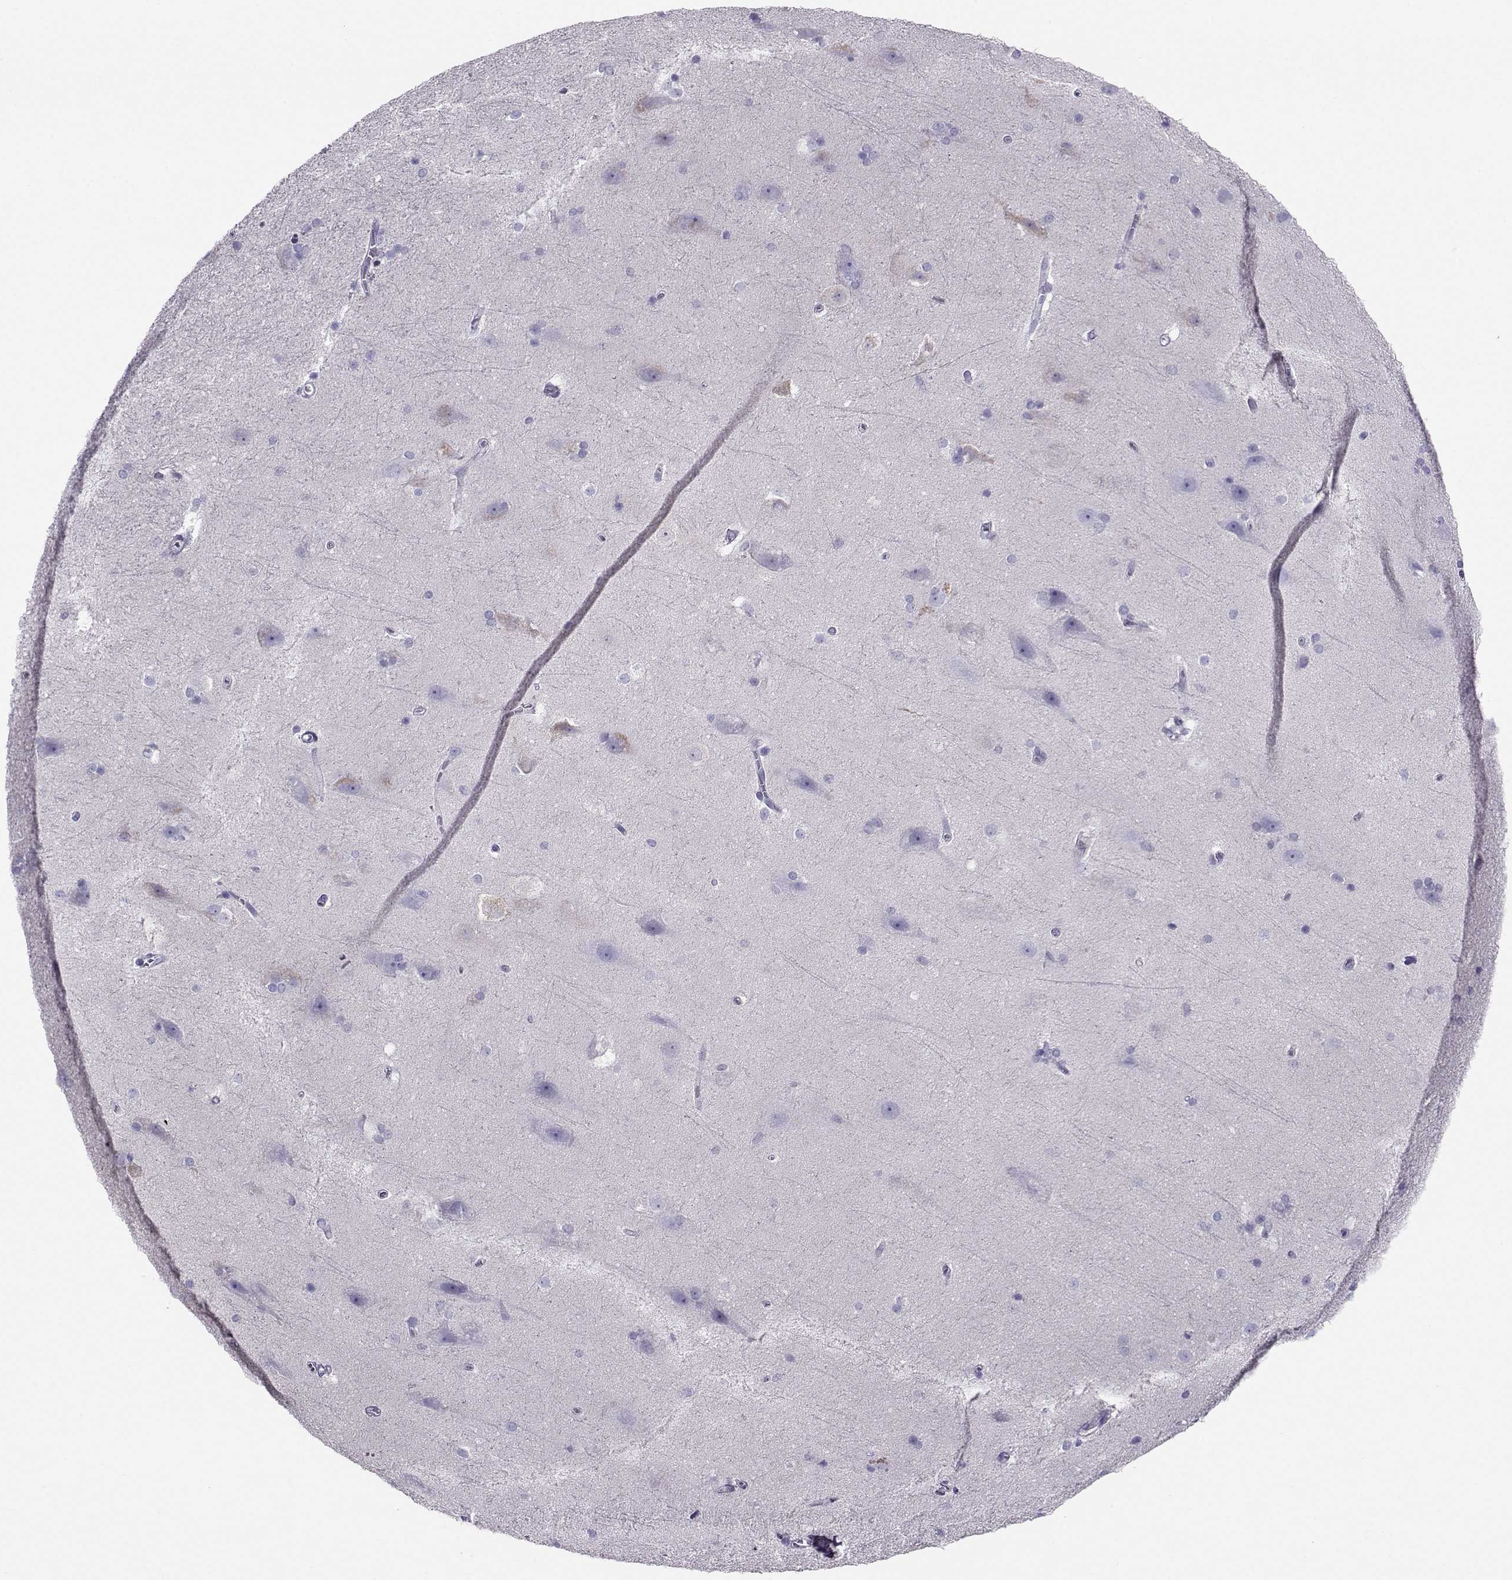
{"staining": {"intensity": "negative", "quantity": "none", "location": "none"}, "tissue": "hippocampus", "cell_type": "Glial cells", "image_type": "normal", "snomed": [{"axis": "morphology", "description": "Normal tissue, NOS"}, {"axis": "topography", "description": "Cerebral cortex"}, {"axis": "topography", "description": "Hippocampus"}], "caption": "High power microscopy photomicrograph of an immunohistochemistry (IHC) micrograph of benign hippocampus, revealing no significant positivity in glial cells. (DAB immunohistochemistry, high magnification).", "gene": "PGK1", "patient": {"sex": "female", "age": 19}}